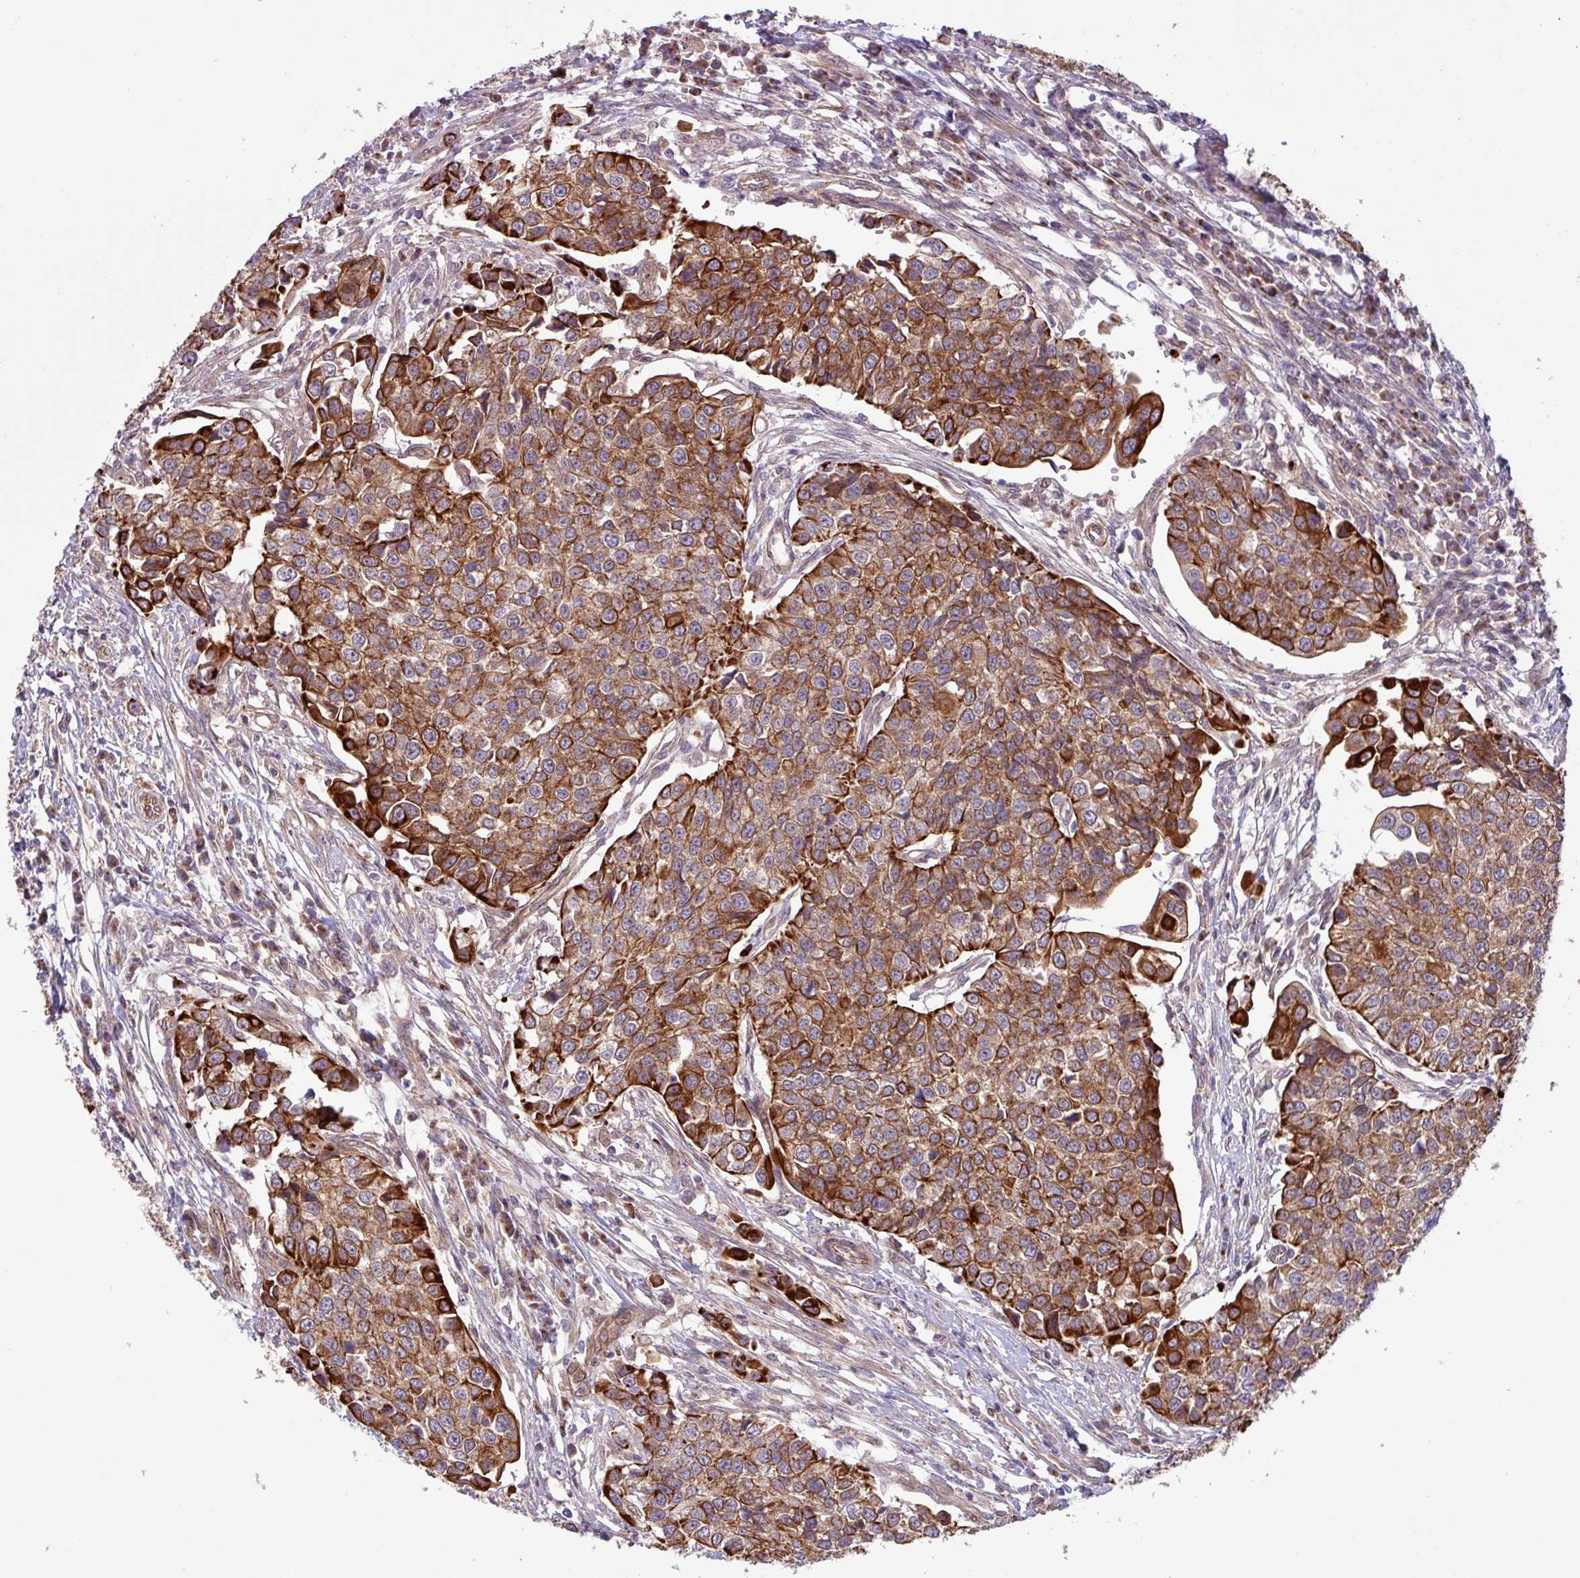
{"staining": {"intensity": "moderate", "quantity": ">75%", "location": "cytoplasmic/membranous"}, "tissue": "urothelial cancer", "cell_type": "Tumor cells", "image_type": "cancer", "snomed": [{"axis": "morphology", "description": "Urothelial carcinoma, Low grade"}, {"axis": "topography", "description": "Urinary bladder"}], "caption": "Immunohistochemistry (IHC) photomicrograph of urothelial cancer stained for a protein (brown), which demonstrates medium levels of moderate cytoplasmic/membranous staining in approximately >75% of tumor cells.", "gene": "CNTRL", "patient": {"sex": "female", "age": 78}}